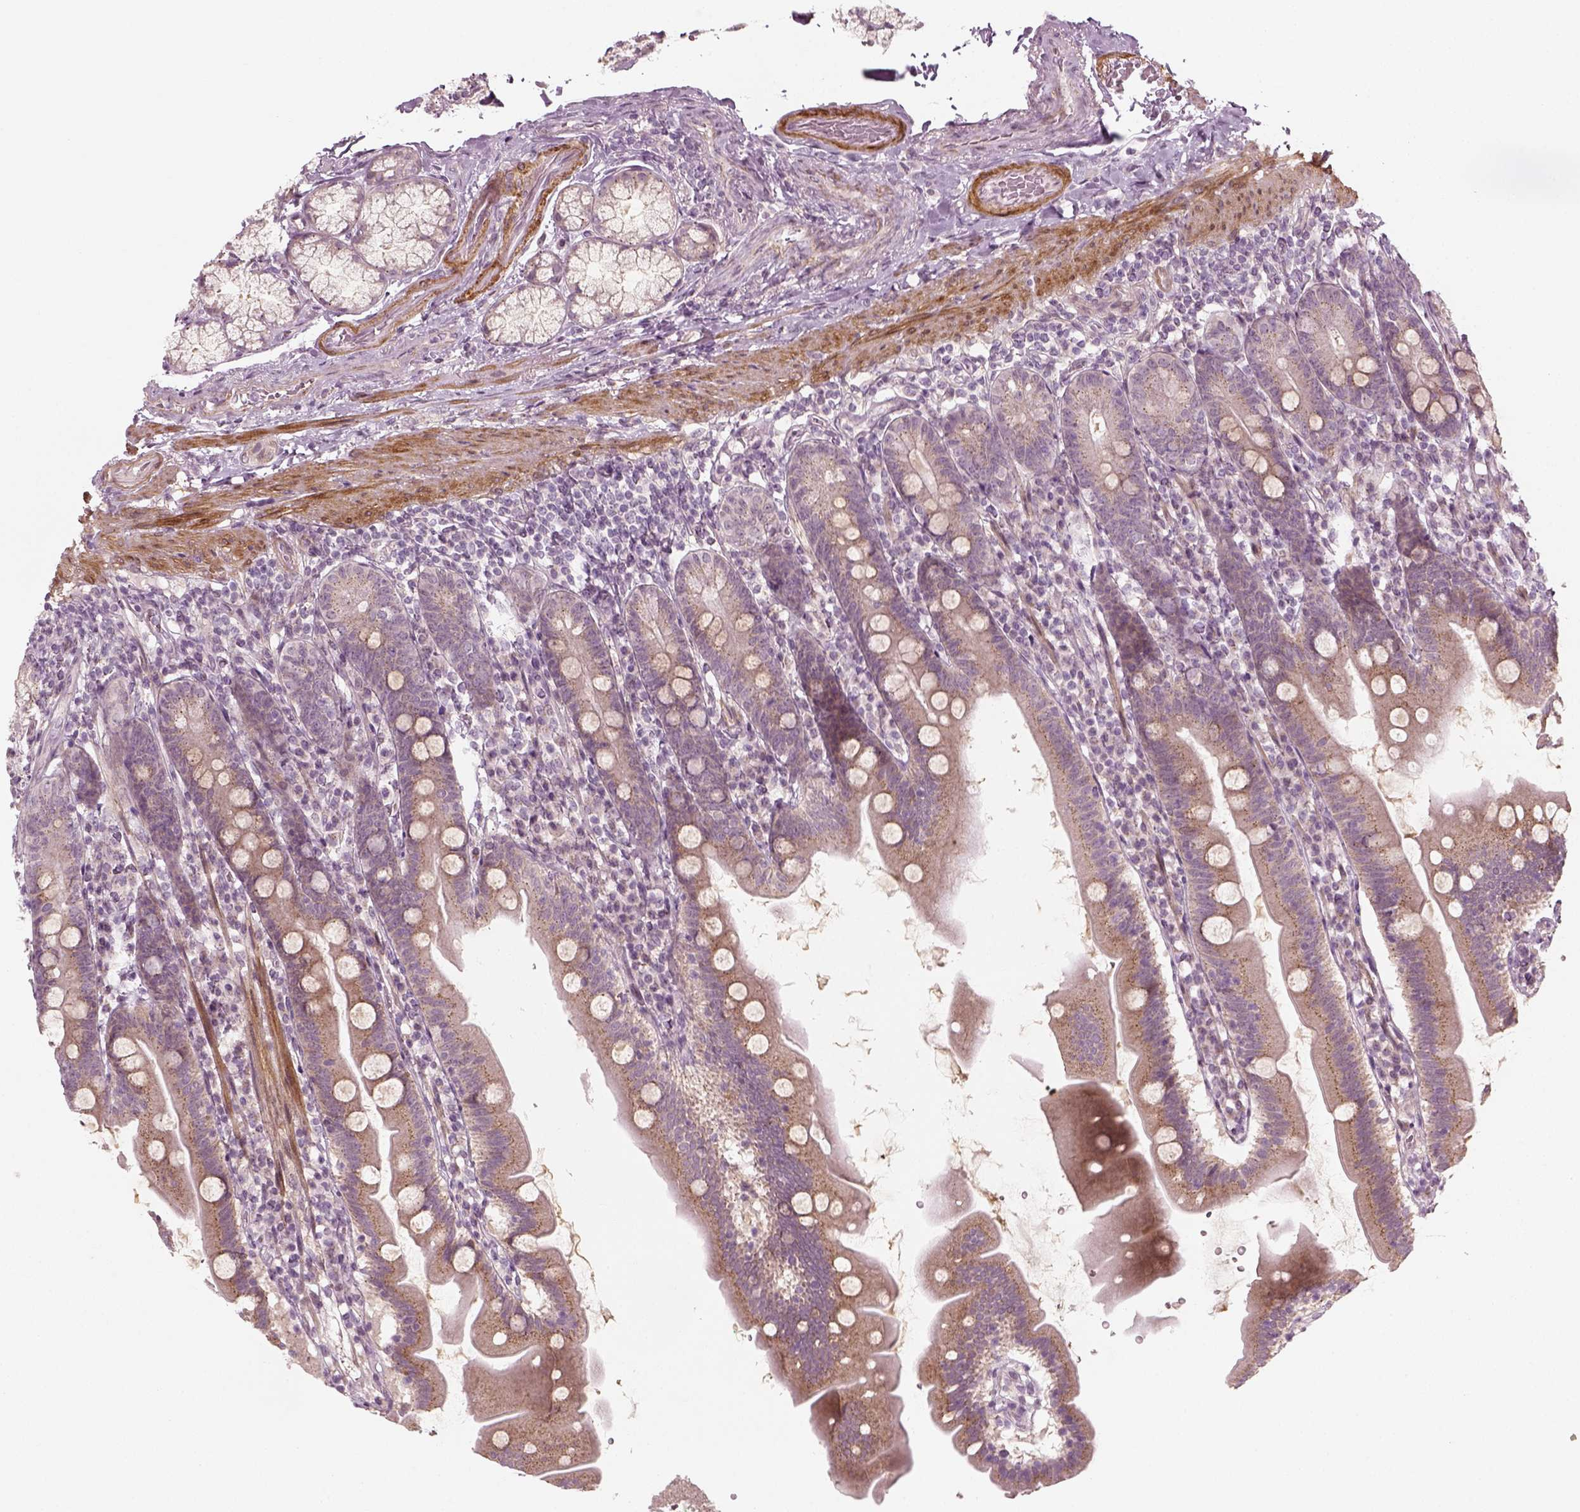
{"staining": {"intensity": "weak", "quantity": "25%-75%", "location": "cytoplasmic/membranous"}, "tissue": "duodenum", "cell_type": "Glandular cells", "image_type": "normal", "snomed": [{"axis": "morphology", "description": "Normal tissue, NOS"}, {"axis": "topography", "description": "Duodenum"}], "caption": "Duodenum was stained to show a protein in brown. There is low levels of weak cytoplasmic/membranous expression in about 25%-75% of glandular cells. (DAB IHC with brightfield microscopy, high magnification).", "gene": "MLIP", "patient": {"sex": "female", "age": 67}}